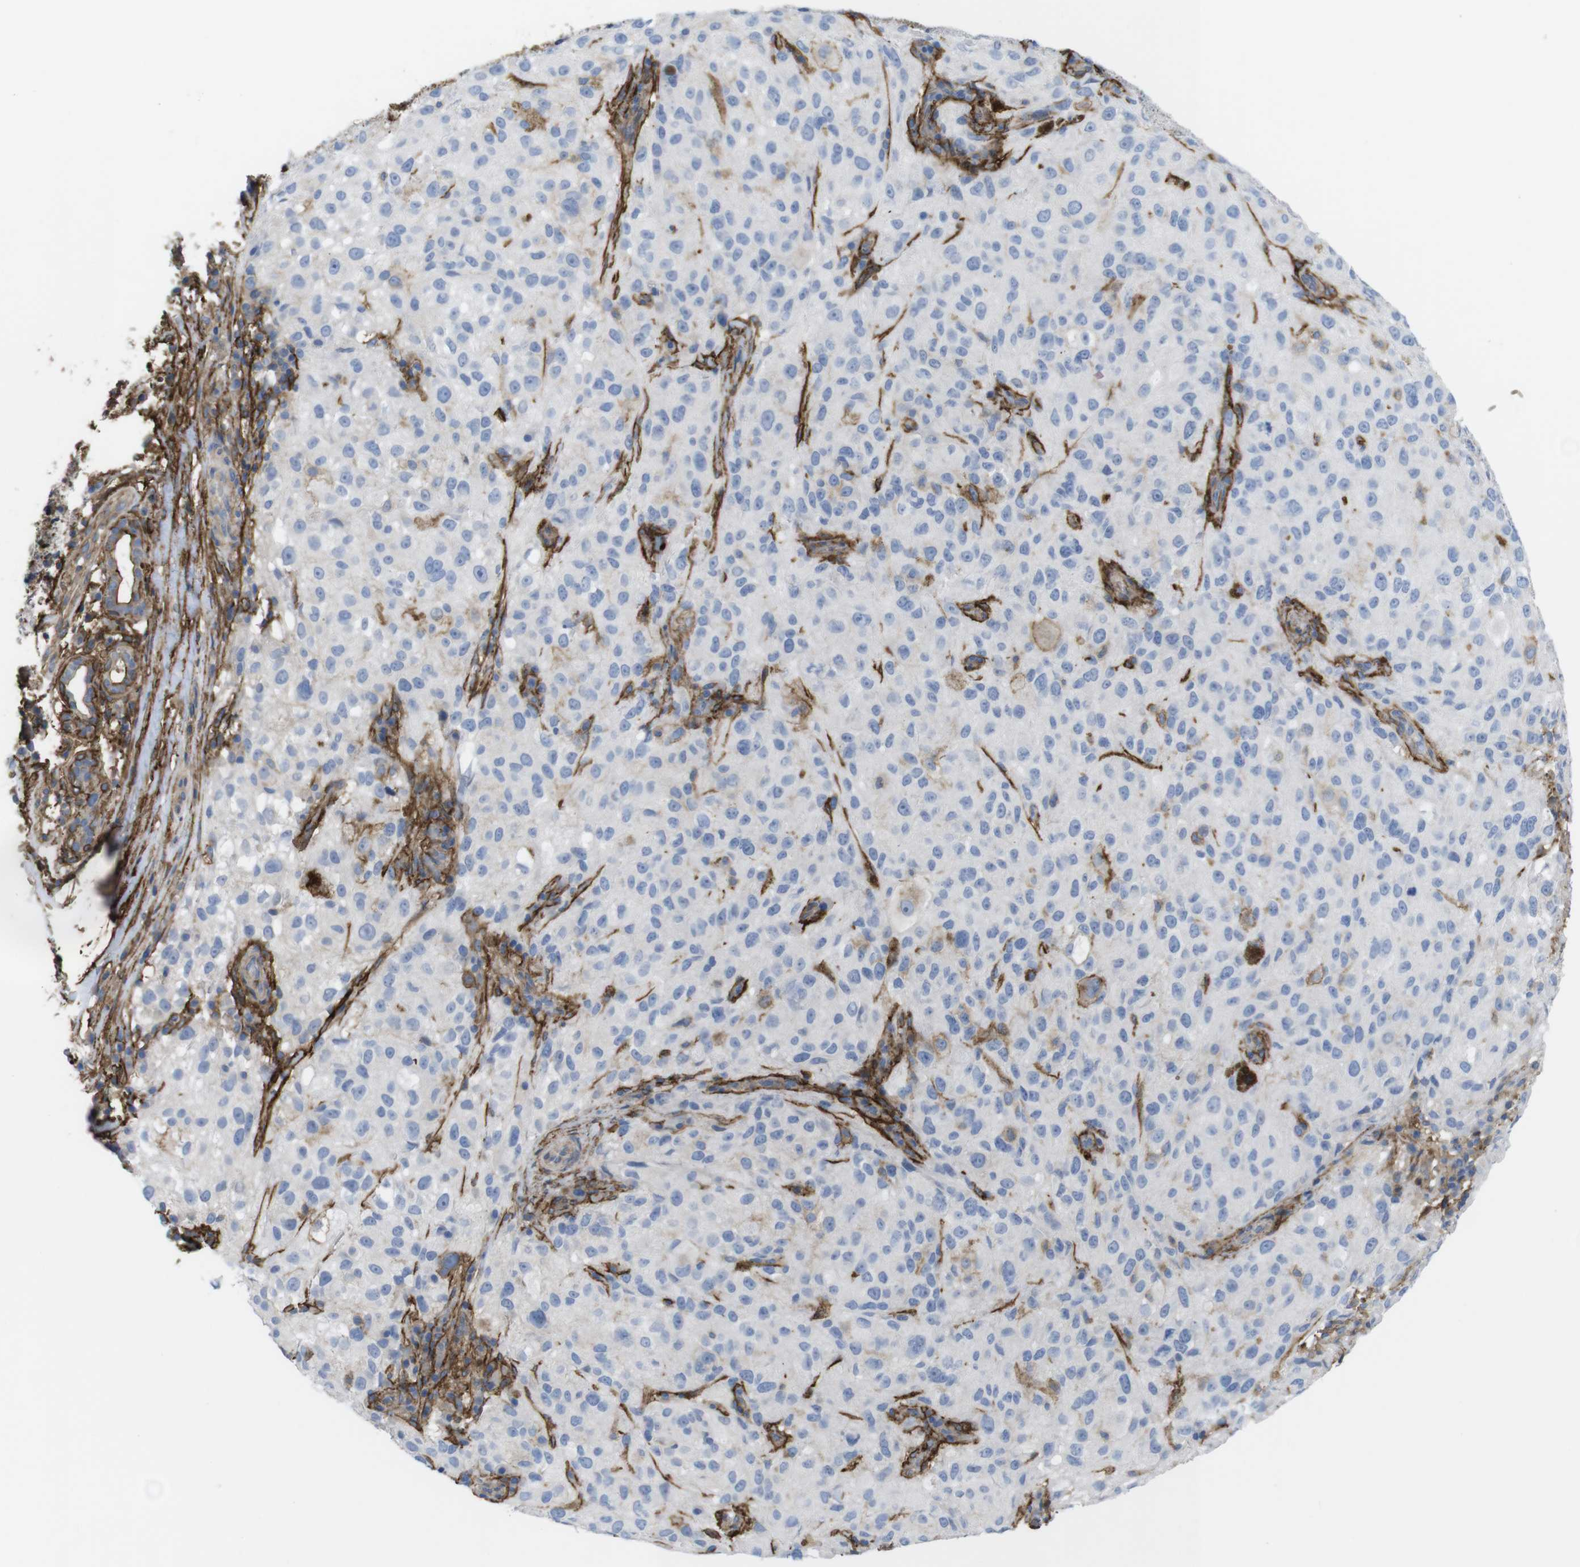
{"staining": {"intensity": "negative", "quantity": "none", "location": "none"}, "tissue": "melanoma", "cell_type": "Tumor cells", "image_type": "cancer", "snomed": [{"axis": "morphology", "description": "Necrosis, NOS"}, {"axis": "morphology", "description": "Malignant melanoma, NOS"}, {"axis": "topography", "description": "Skin"}], "caption": "Immunohistochemical staining of human melanoma reveals no significant positivity in tumor cells. (DAB (3,3'-diaminobenzidine) IHC with hematoxylin counter stain).", "gene": "CYBRD1", "patient": {"sex": "female", "age": 87}}